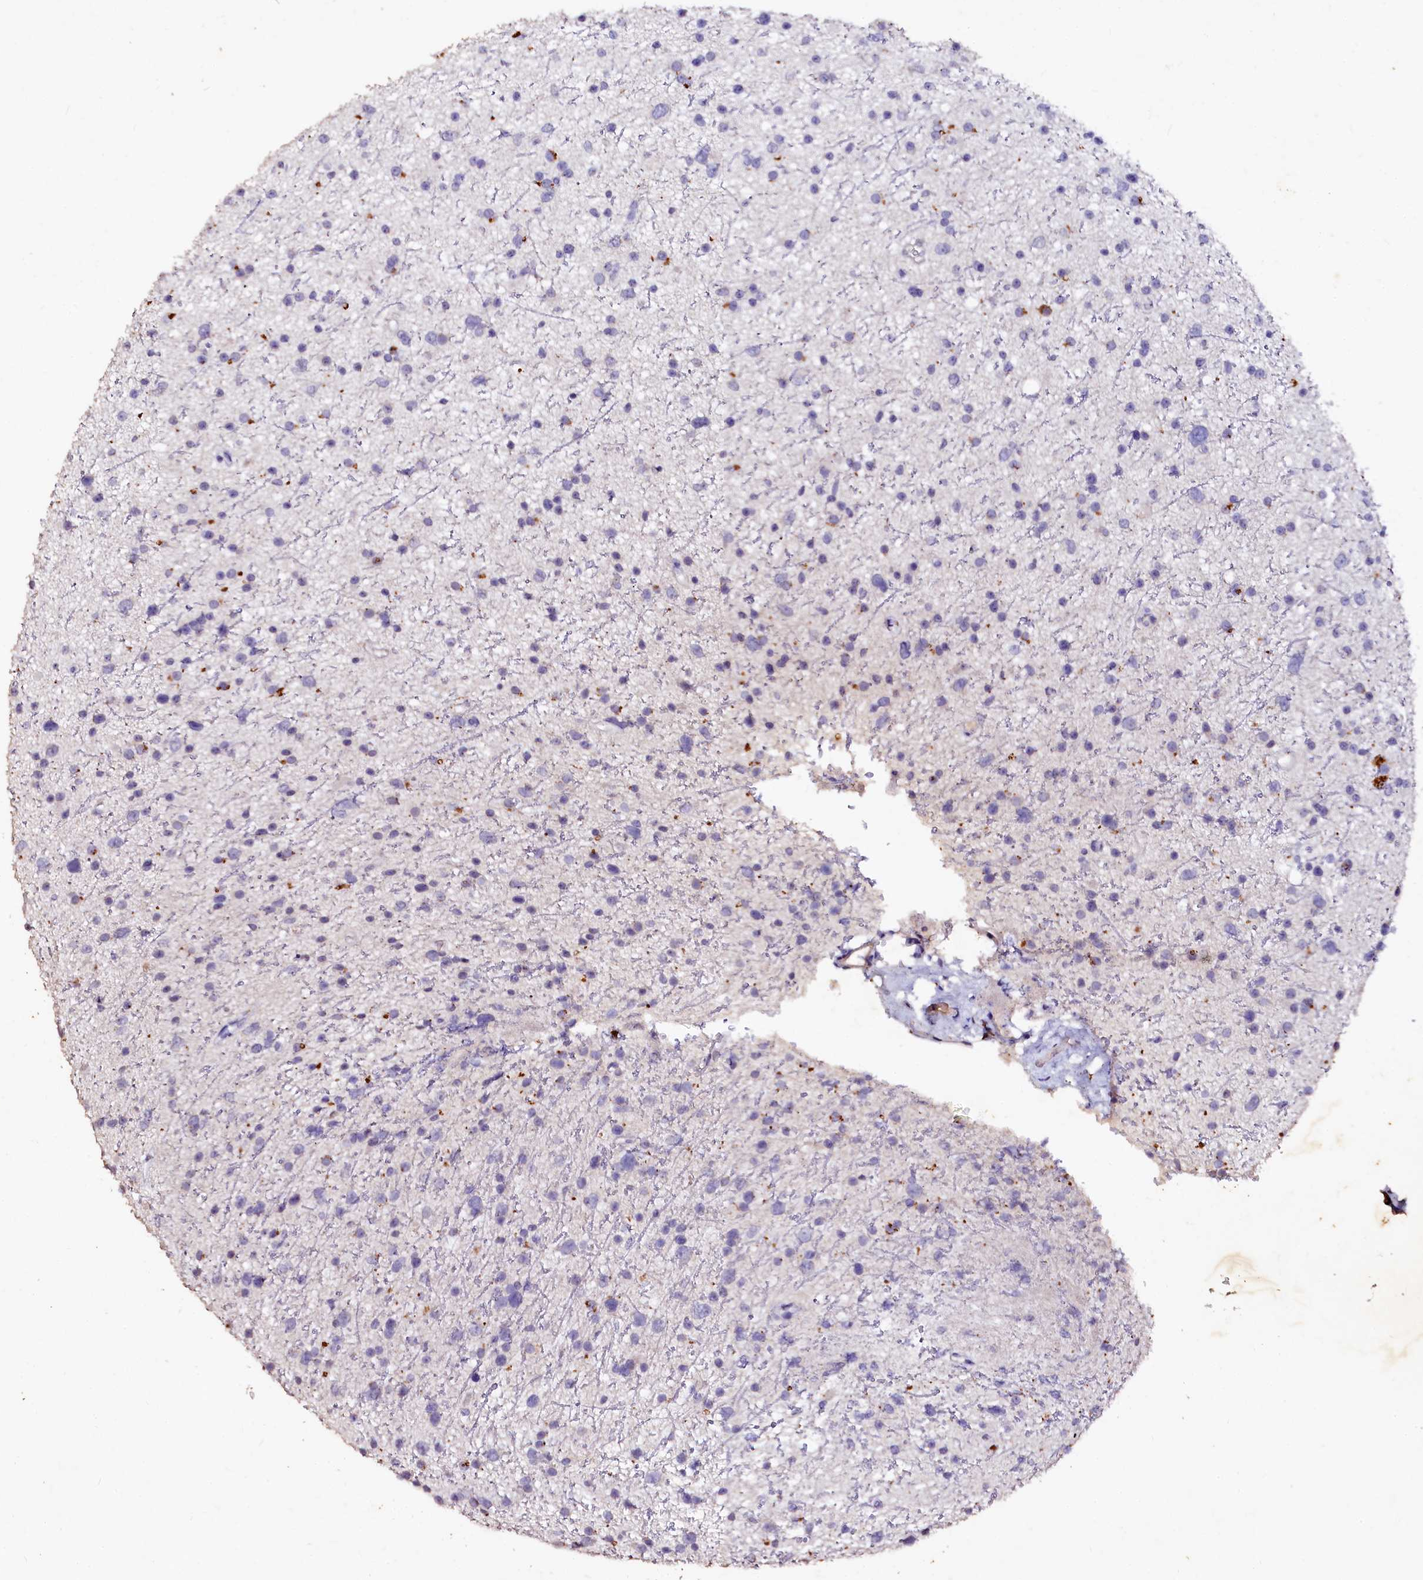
{"staining": {"intensity": "negative", "quantity": "none", "location": "none"}, "tissue": "glioma", "cell_type": "Tumor cells", "image_type": "cancer", "snomed": [{"axis": "morphology", "description": "Glioma, malignant, Low grade"}, {"axis": "topography", "description": "Cerebral cortex"}], "caption": "High power microscopy micrograph of an IHC image of malignant low-grade glioma, revealing no significant staining in tumor cells.", "gene": "VPS36", "patient": {"sex": "female", "age": 39}}